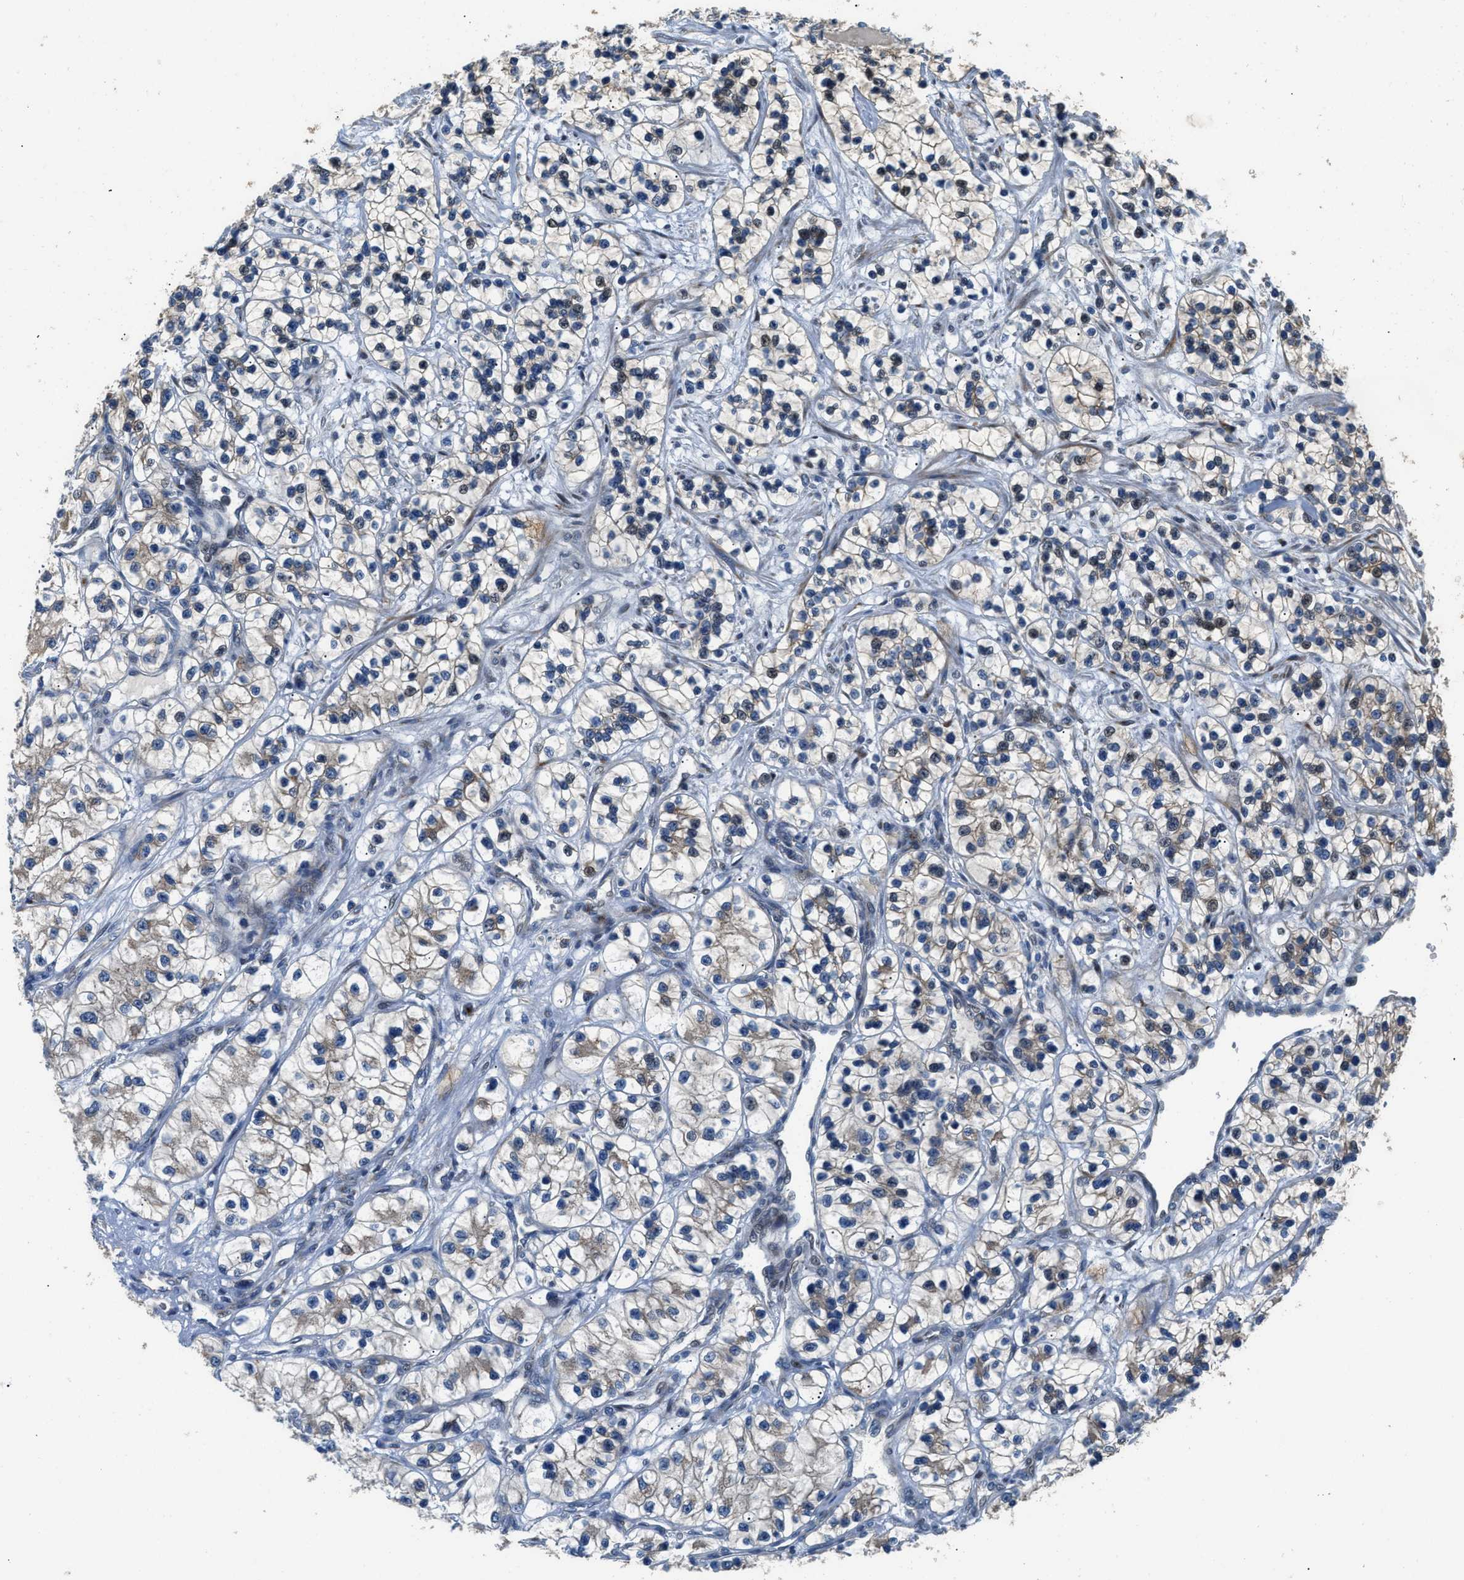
{"staining": {"intensity": "weak", "quantity": "25%-75%", "location": "cytoplasmic/membranous"}, "tissue": "renal cancer", "cell_type": "Tumor cells", "image_type": "cancer", "snomed": [{"axis": "morphology", "description": "Adenocarcinoma, NOS"}, {"axis": "topography", "description": "Kidney"}], "caption": "IHC image of neoplastic tissue: human renal adenocarcinoma stained using IHC demonstrates low levels of weak protein expression localized specifically in the cytoplasmic/membranous of tumor cells, appearing as a cytoplasmic/membranous brown color.", "gene": "FUT8", "patient": {"sex": "female", "age": 57}}